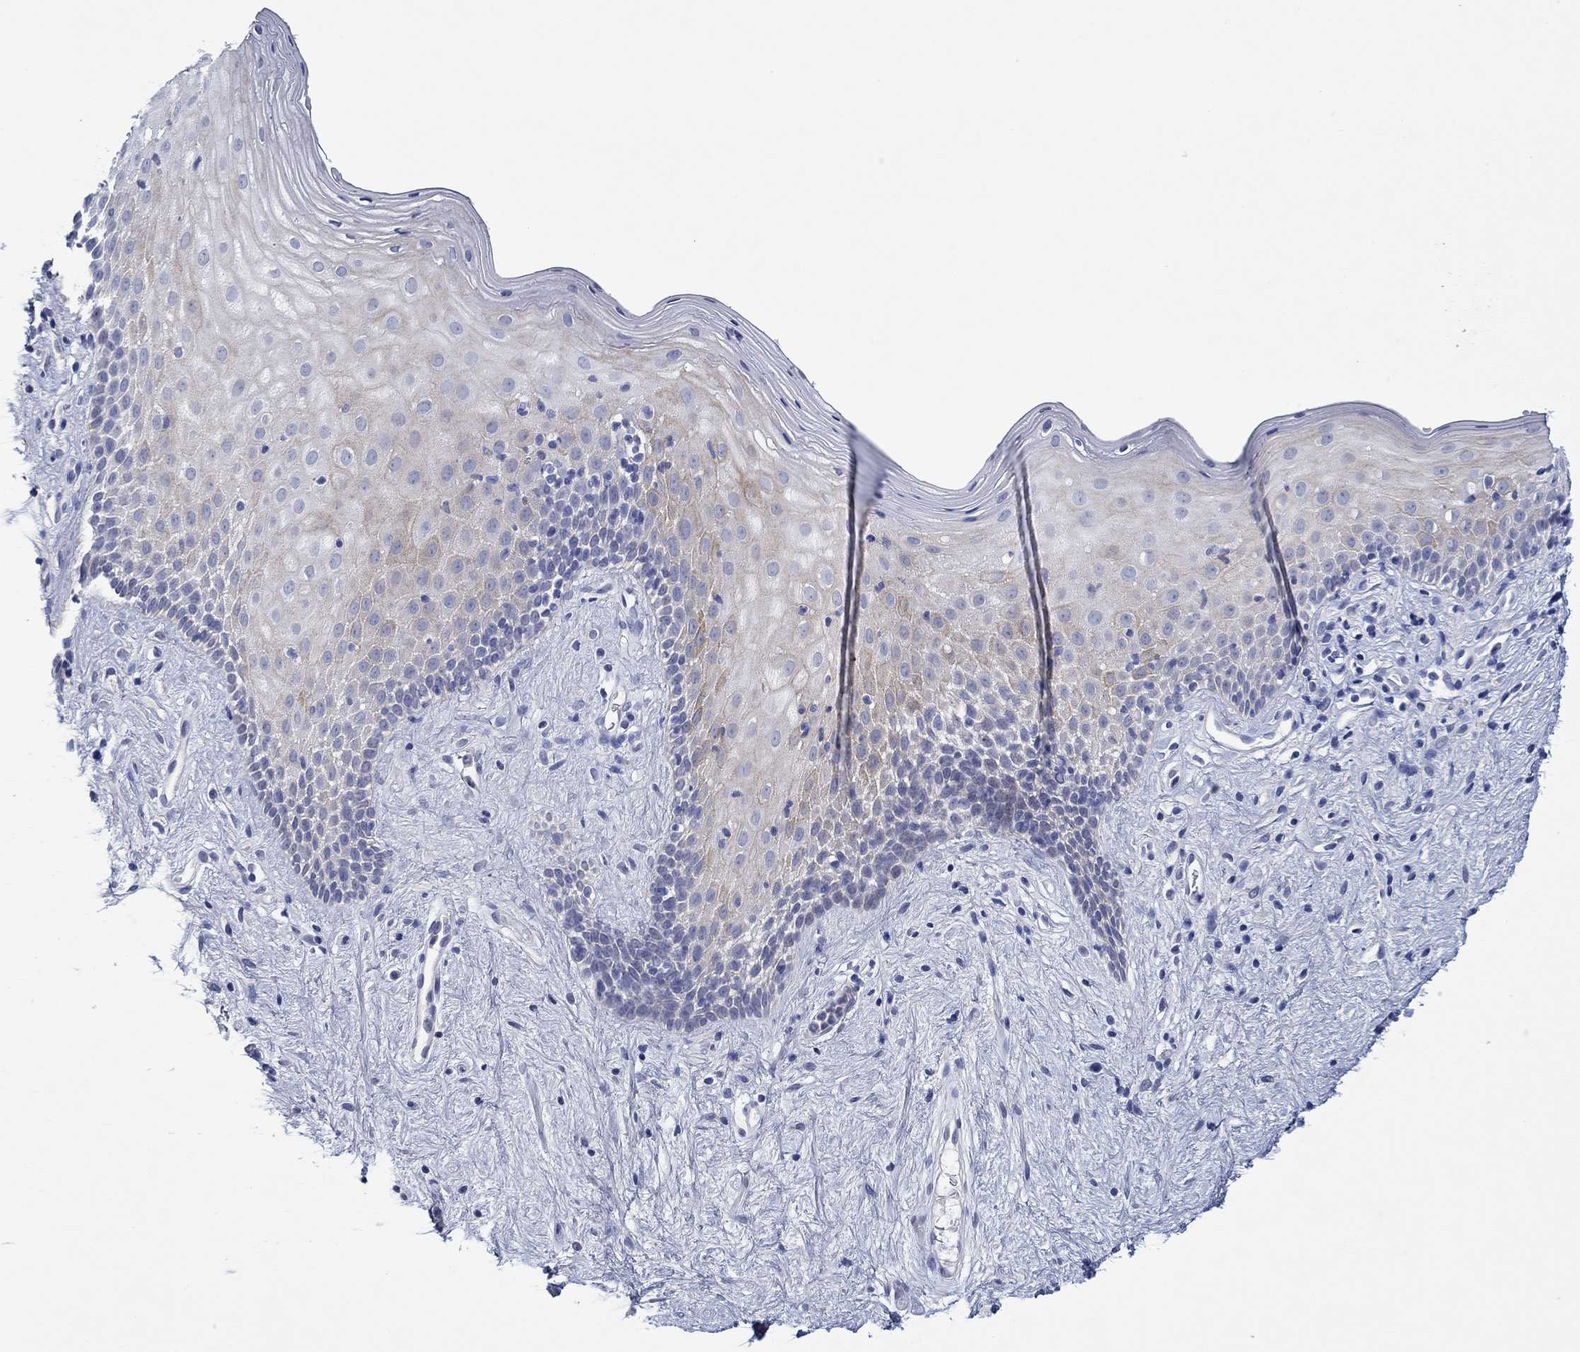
{"staining": {"intensity": "weak", "quantity": "25%-75%", "location": "cytoplasmic/membranous"}, "tissue": "vagina", "cell_type": "Squamous epithelial cells", "image_type": "normal", "snomed": [{"axis": "morphology", "description": "Normal tissue, NOS"}, {"axis": "topography", "description": "Vagina"}], "caption": "Weak cytoplasmic/membranous expression is appreciated in approximately 25%-75% of squamous epithelial cells in benign vagina.", "gene": "HDC", "patient": {"sex": "female", "age": 47}}